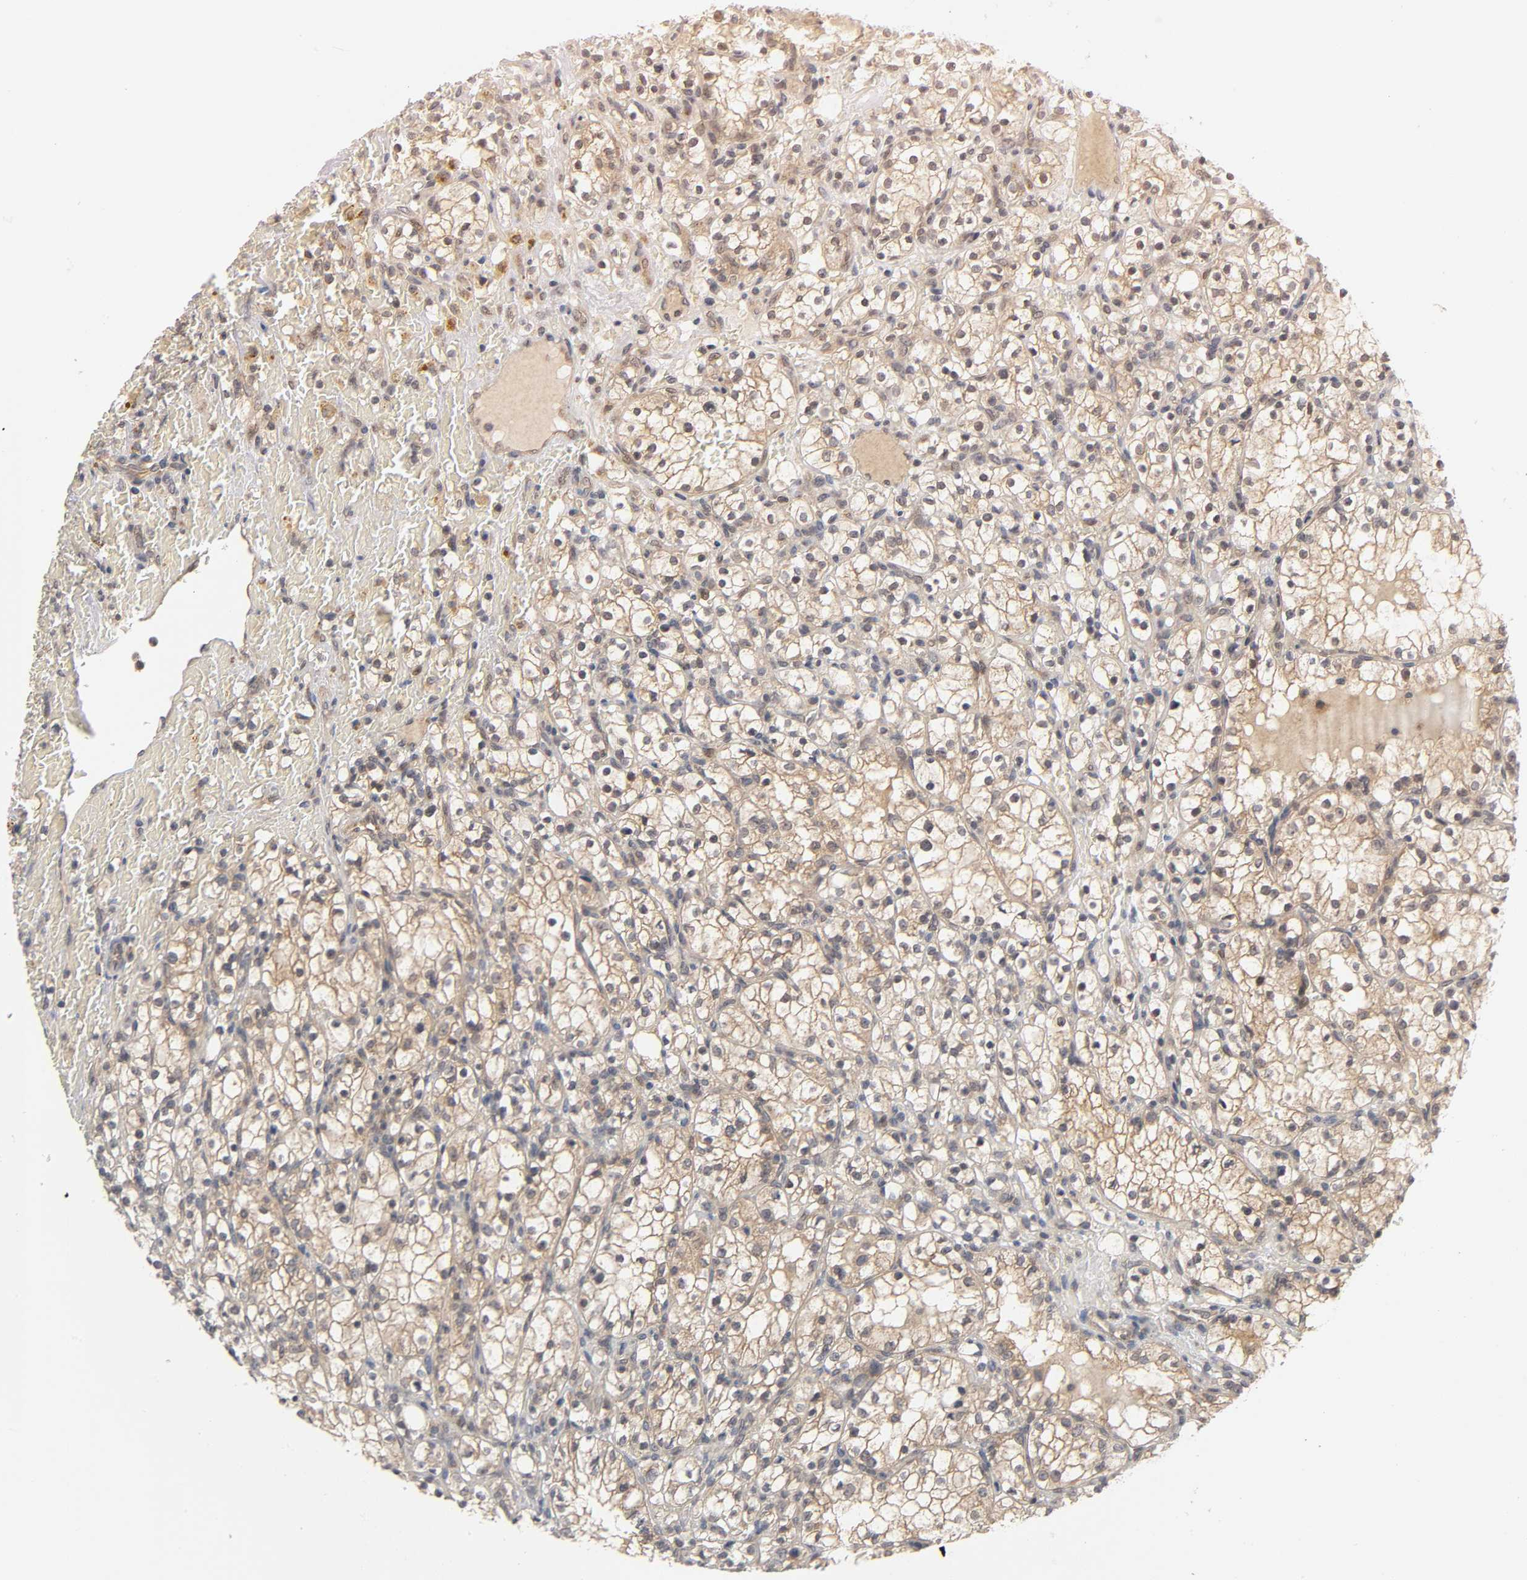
{"staining": {"intensity": "moderate", "quantity": ">75%", "location": "cytoplasmic/membranous"}, "tissue": "renal cancer", "cell_type": "Tumor cells", "image_type": "cancer", "snomed": [{"axis": "morphology", "description": "Normal tissue, NOS"}, {"axis": "morphology", "description": "Adenocarcinoma, NOS"}, {"axis": "topography", "description": "Kidney"}], "caption": "Human renal cancer (adenocarcinoma) stained for a protein (brown) shows moderate cytoplasmic/membranous positive positivity in approximately >75% of tumor cells.", "gene": "MAPK8", "patient": {"sex": "female", "age": 55}}